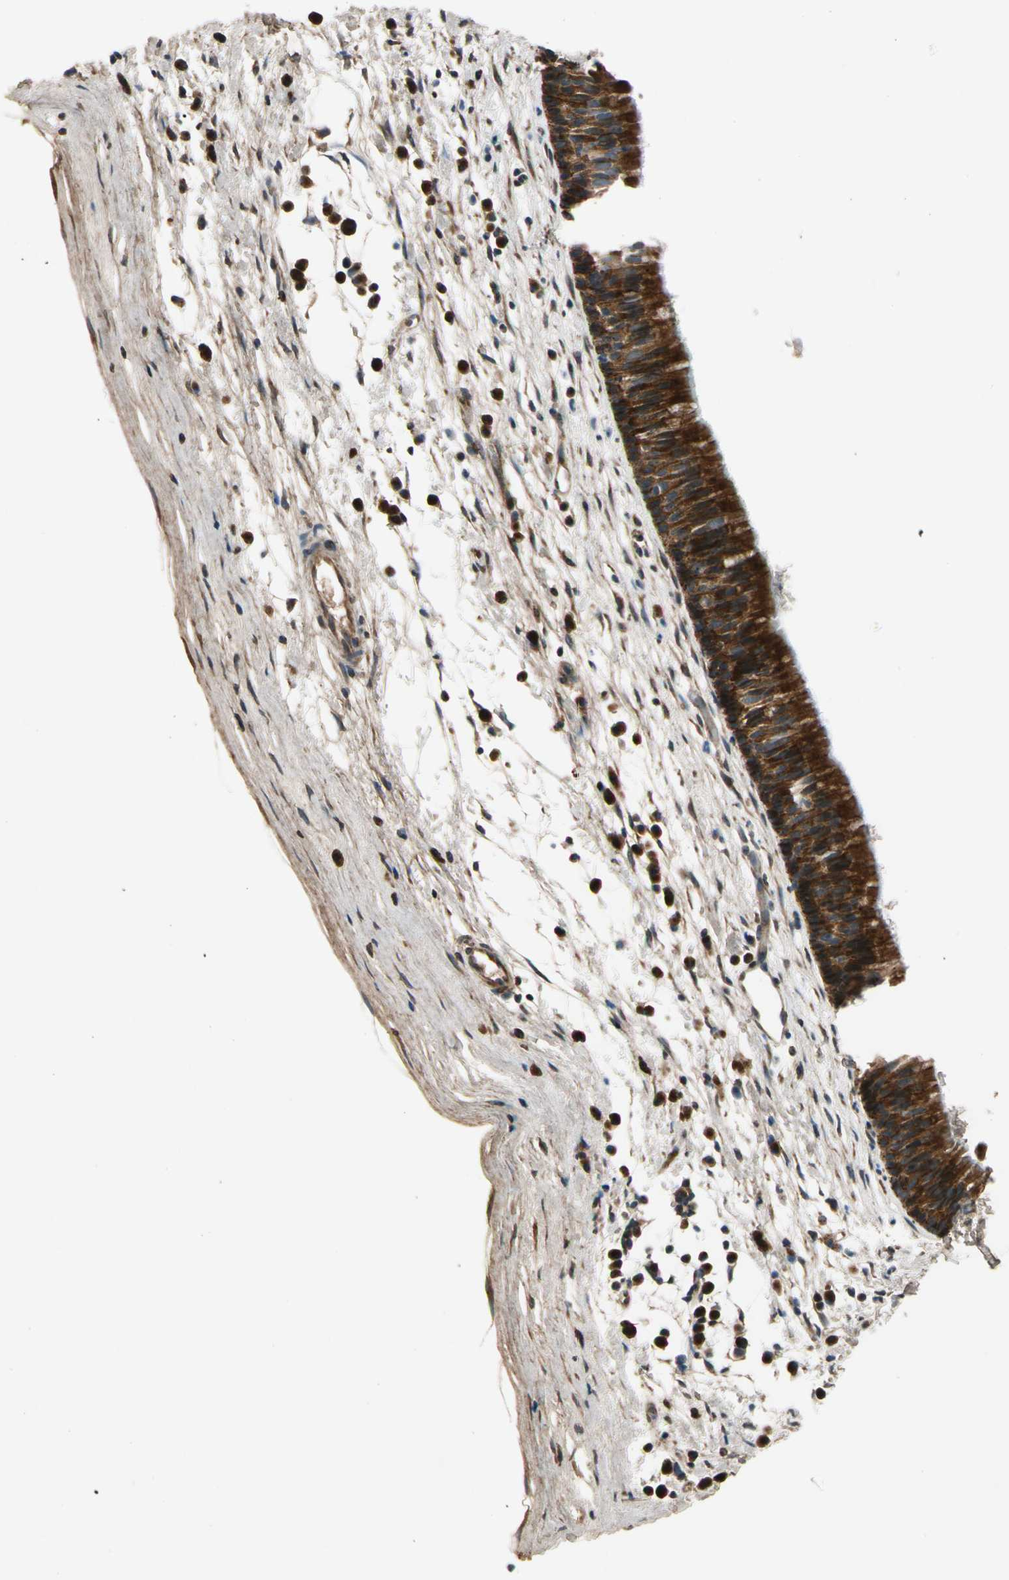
{"staining": {"intensity": "strong", "quantity": ">75%", "location": "cytoplasmic/membranous"}, "tissue": "nasopharynx", "cell_type": "Respiratory epithelial cells", "image_type": "normal", "snomed": [{"axis": "morphology", "description": "Normal tissue, NOS"}, {"axis": "topography", "description": "Nasopharynx"}], "caption": "Immunohistochemical staining of normal human nasopharynx displays >75% levels of strong cytoplasmic/membranous protein positivity in about >75% of respiratory epithelial cells. (brown staining indicates protein expression, while blue staining denotes nuclei).", "gene": "MST1R", "patient": {"sex": "male", "age": 13}}